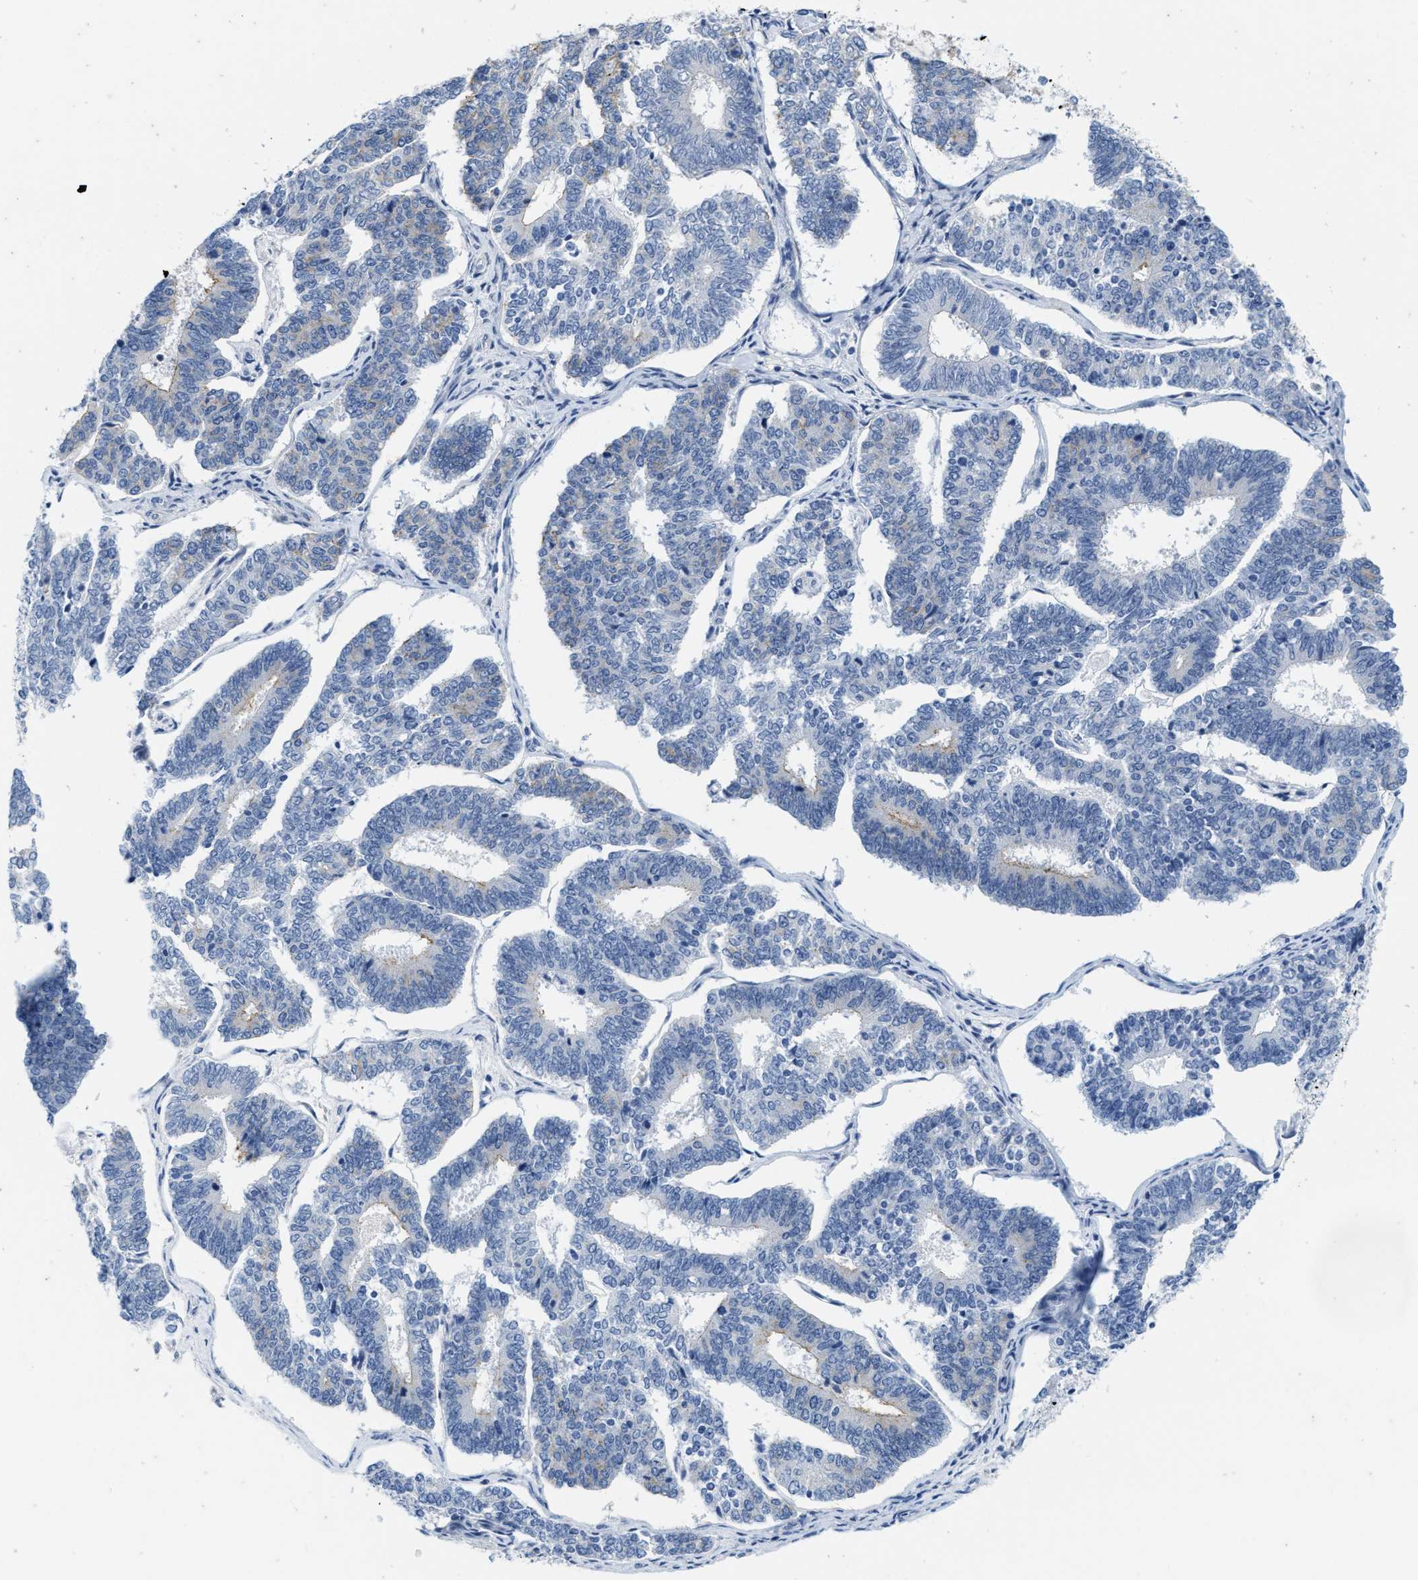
{"staining": {"intensity": "negative", "quantity": "none", "location": "none"}, "tissue": "endometrial cancer", "cell_type": "Tumor cells", "image_type": "cancer", "snomed": [{"axis": "morphology", "description": "Adenocarcinoma, NOS"}, {"axis": "topography", "description": "Endometrium"}], "caption": "An image of endometrial cancer (adenocarcinoma) stained for a protein exhibits no brown staining in tumor cells. (DAB IHC visualized using brightfield microscopy, high magnification).", "gene": "ABCB11", "patient": {"sex": "female", "age": 70}}